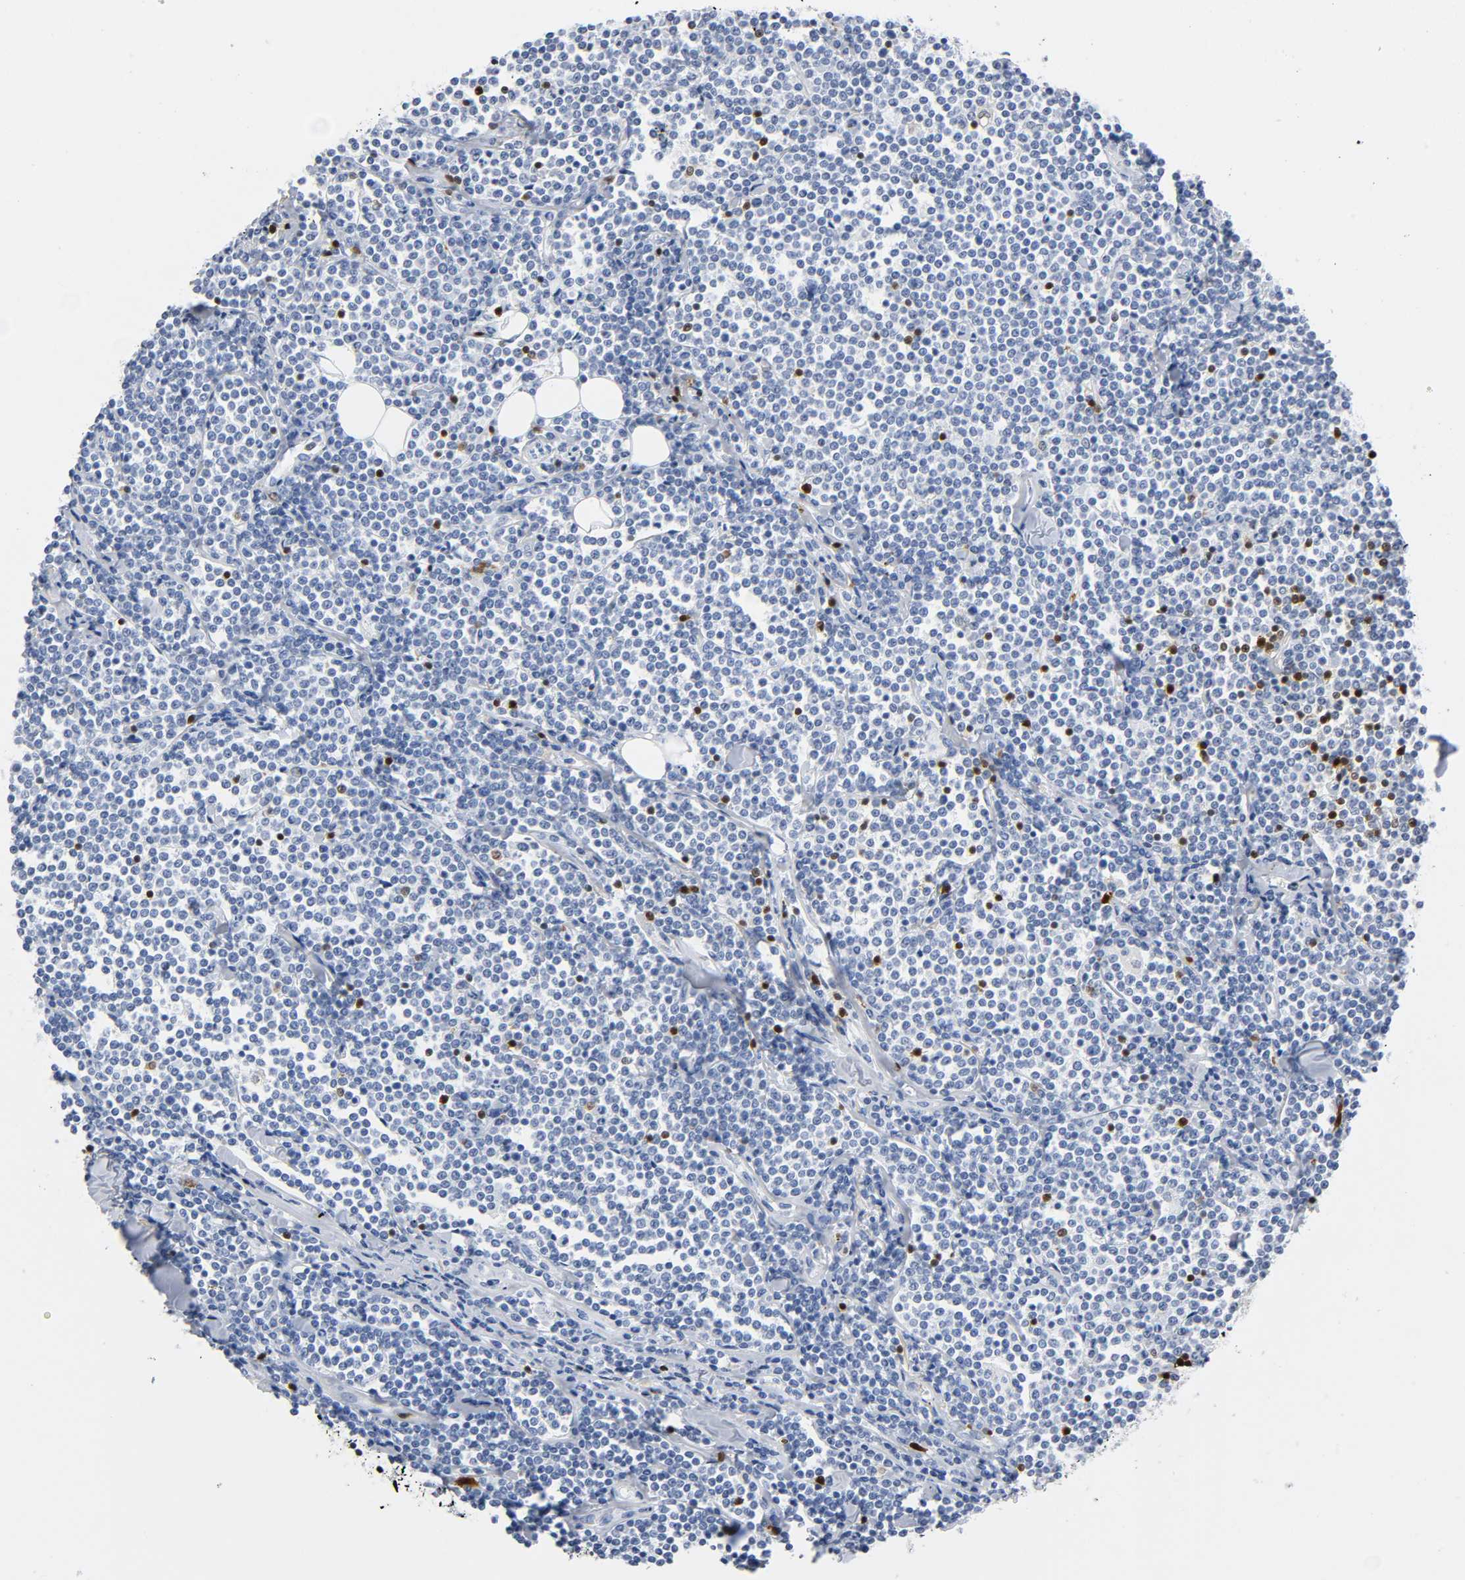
{"staining": {"intensity": "negative", "quantity": "none", "location": "none"}, "tissue": "lymphoma", "cell_type": "Tumor cells", "image_type": "cancer", "snomed": [{"axis": "morphology", "description": "Malignant lymphoma, non-Hodgkin's type, Low grade"}, {"axis": "topography", "description": "Soft tissue"}], "caption": "A high-resolution image shows IHC staining of lymphoma, which displays no significant expression in tumor cells.", "gene": "DOK2", "patient": {"sex": "male", "age": 92}}